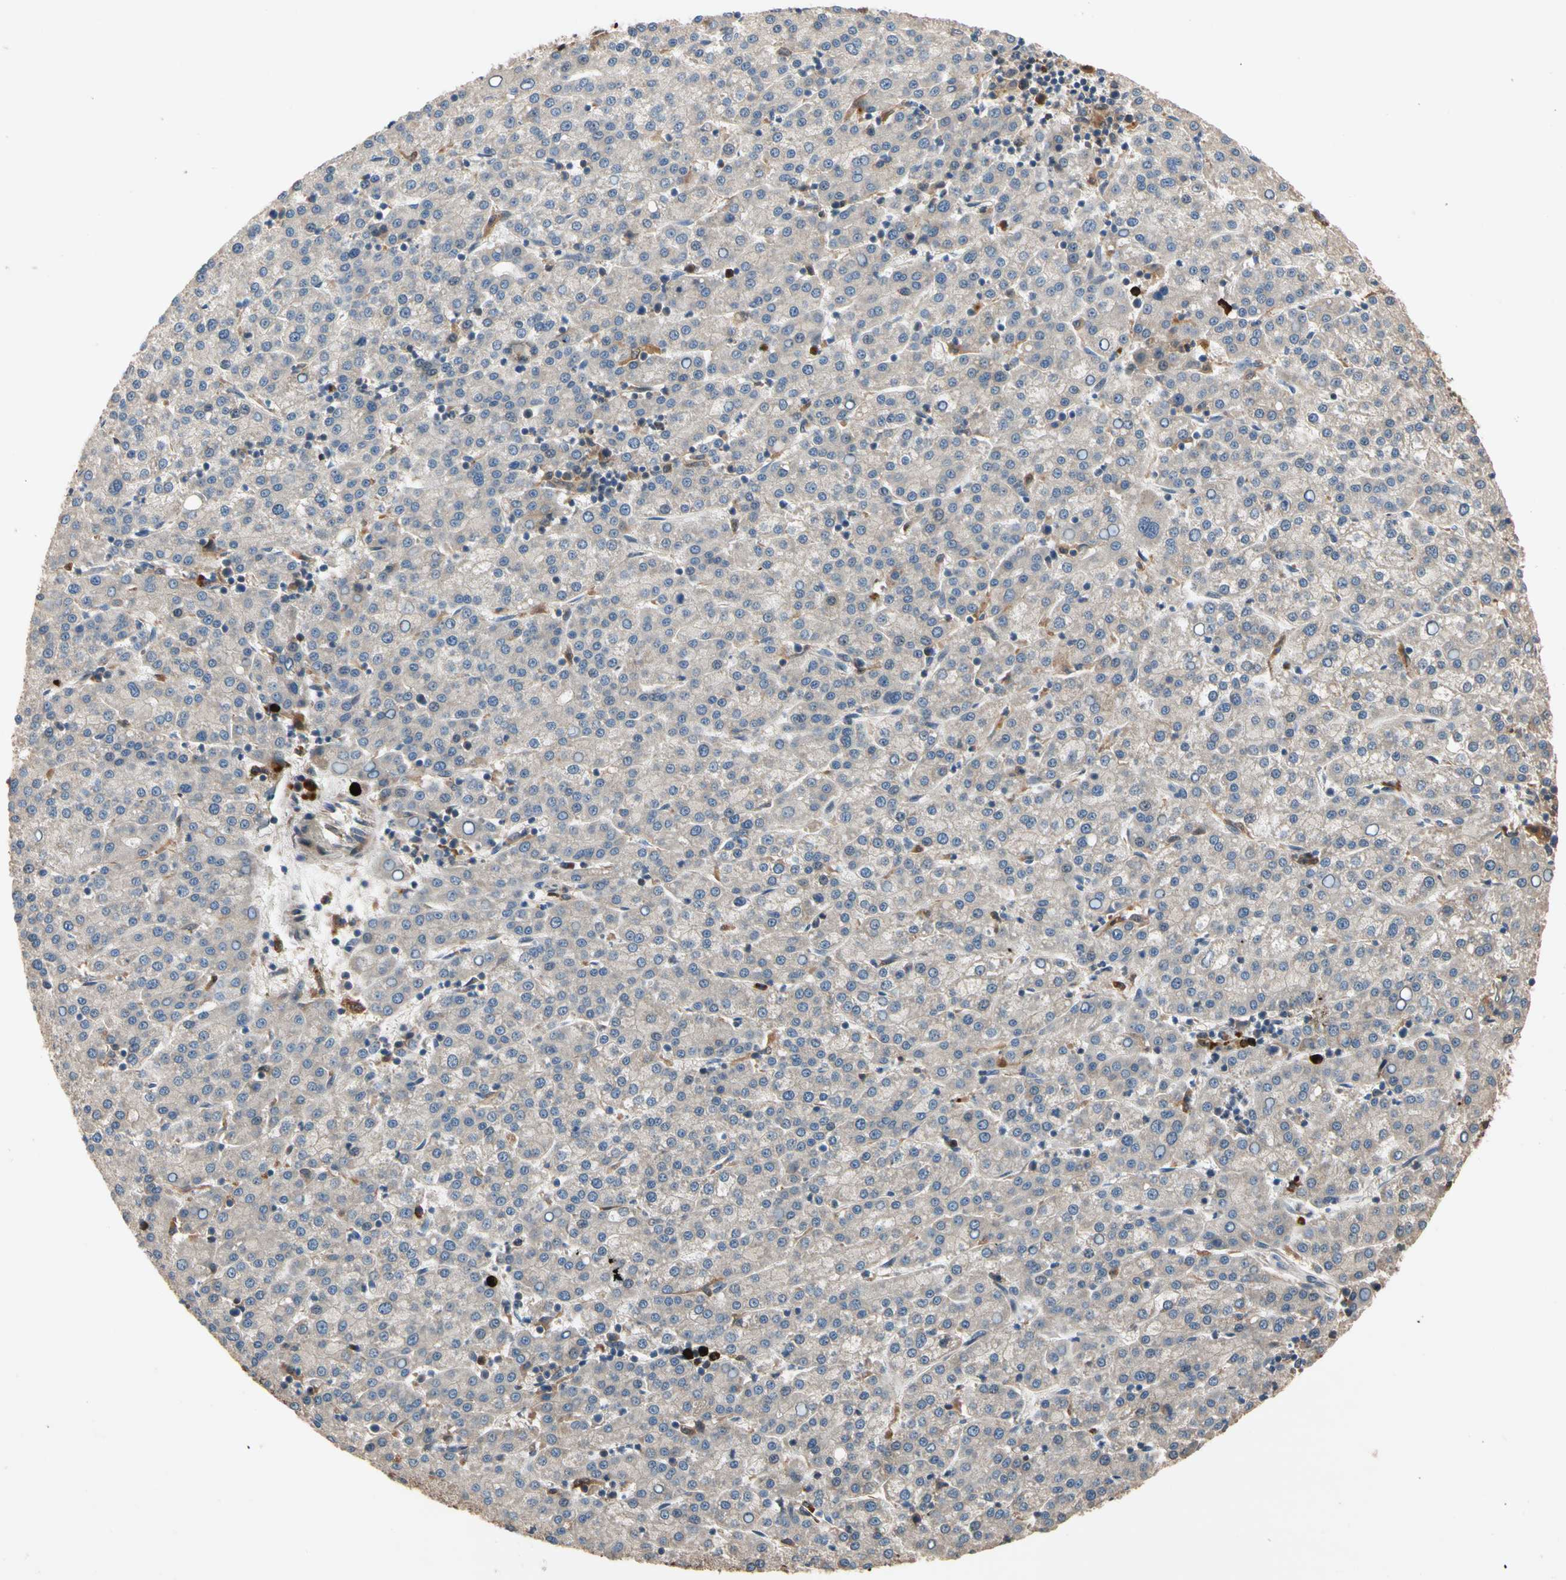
{"staining": {"intensity": "weak", "quantity": "<25%", "location": "cytoplasmic/membranous"}, "tissue": "liver cancer", "cell_type": "Tumor cells", "image_type": "cancer", "snomed": [{"axis": "morphology", "description": "Carcinoma, Hepatocellular, NOS"}, {"axis": "topography", "description": "Liver"}], "caption": "Image shows no protein staining in tumor cells of liver cancer (hepatocellular carcinoma) tissue.", "gene": "FGD6", "patient": {"sex": "female", "age": 58}}